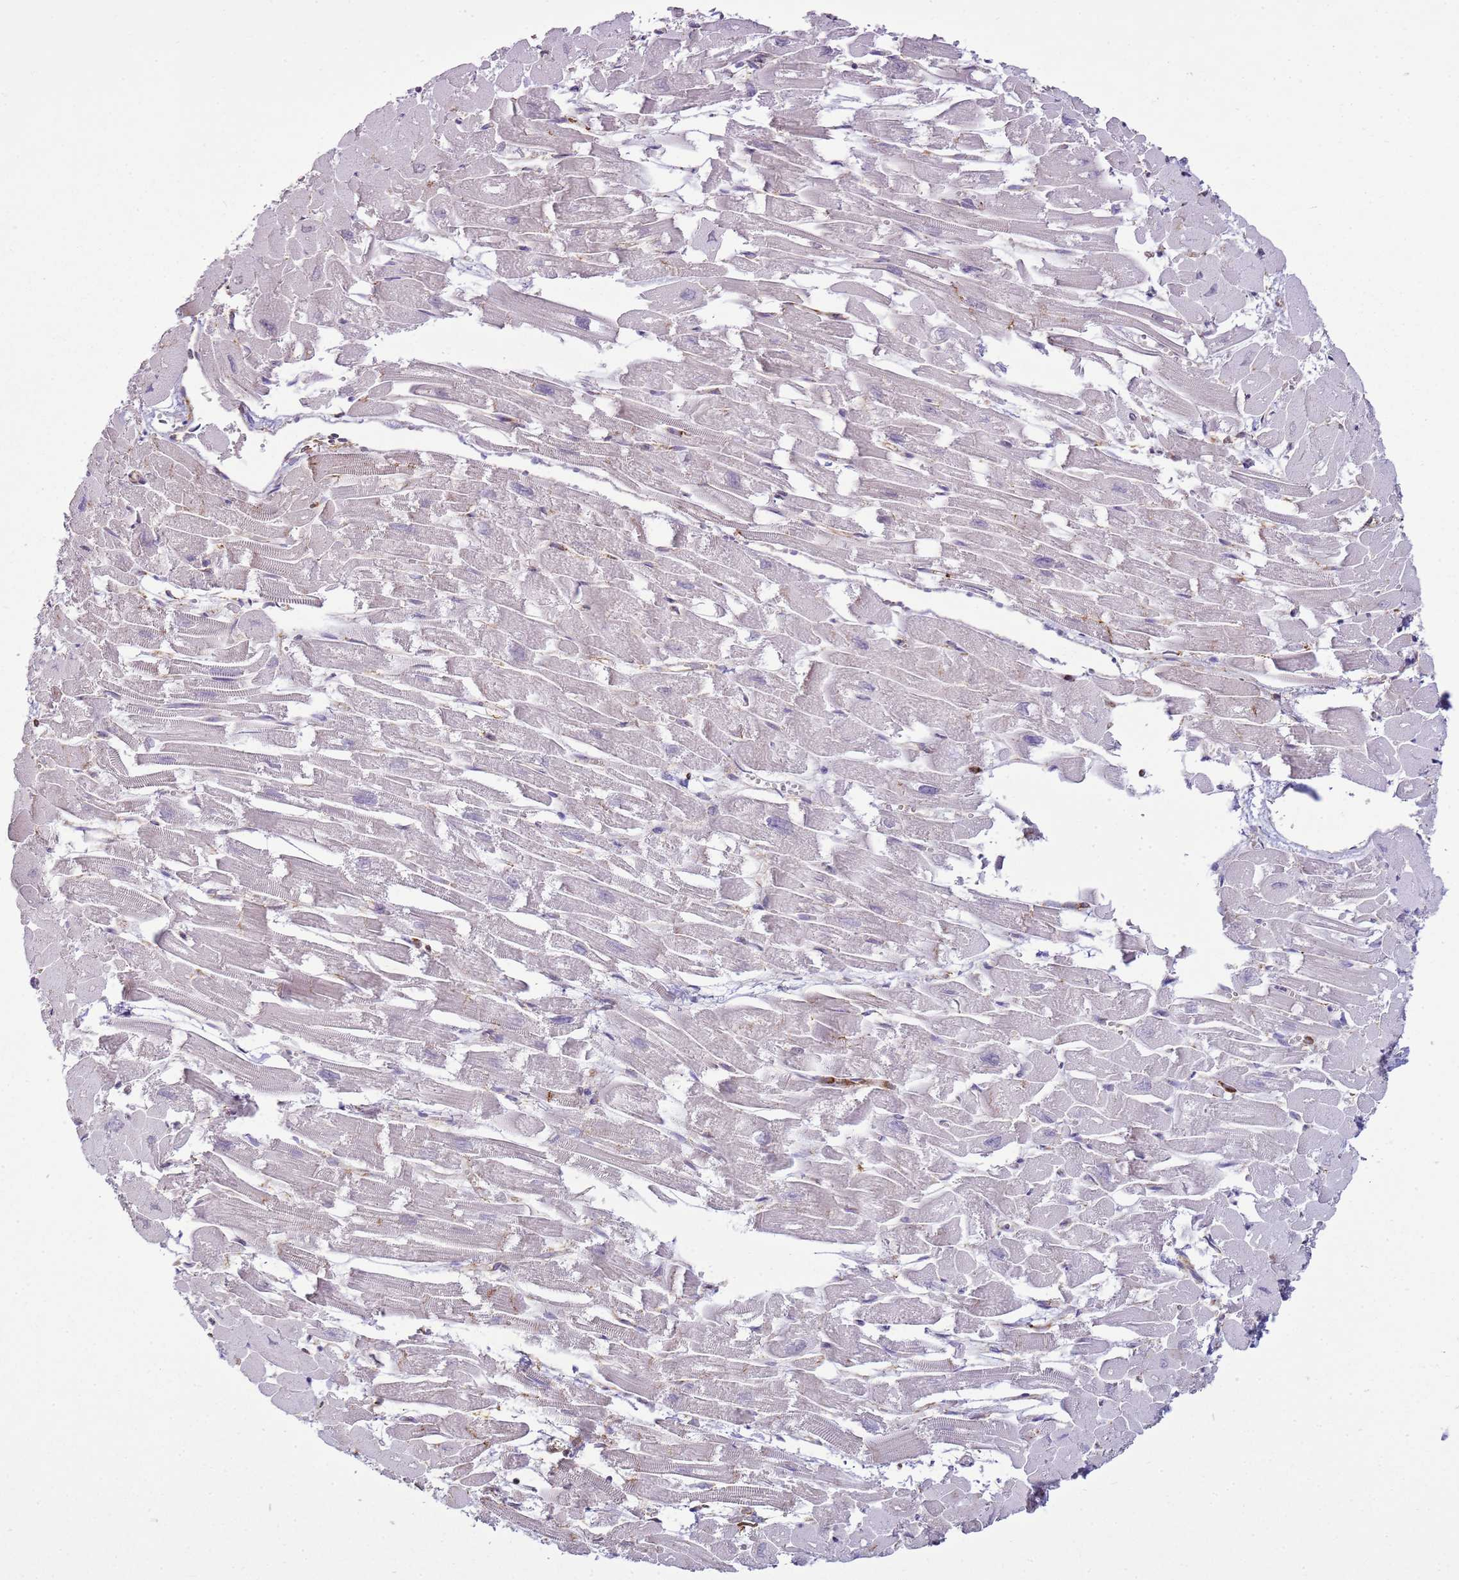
{"staining": {"intensity": "weak", "quantity": "<25%", "location": "cytoplasmic/membranous,nuclear"}, "tissue": "heart muscle", "cell_type": "Cardiomyocytes", "image_type": "normal", "snomed": [{"axis": "morphology", "description": "Normal tissue, NOS"}, {"axis": "topography", "description": "Heart"}], "caption": "Immunohistochemical staining of unremarkable human heart muscle reveals no significant expression in cardiomyocytes.", "gene": "GABRE", "patient": {"sex": "male", "age": 54}}